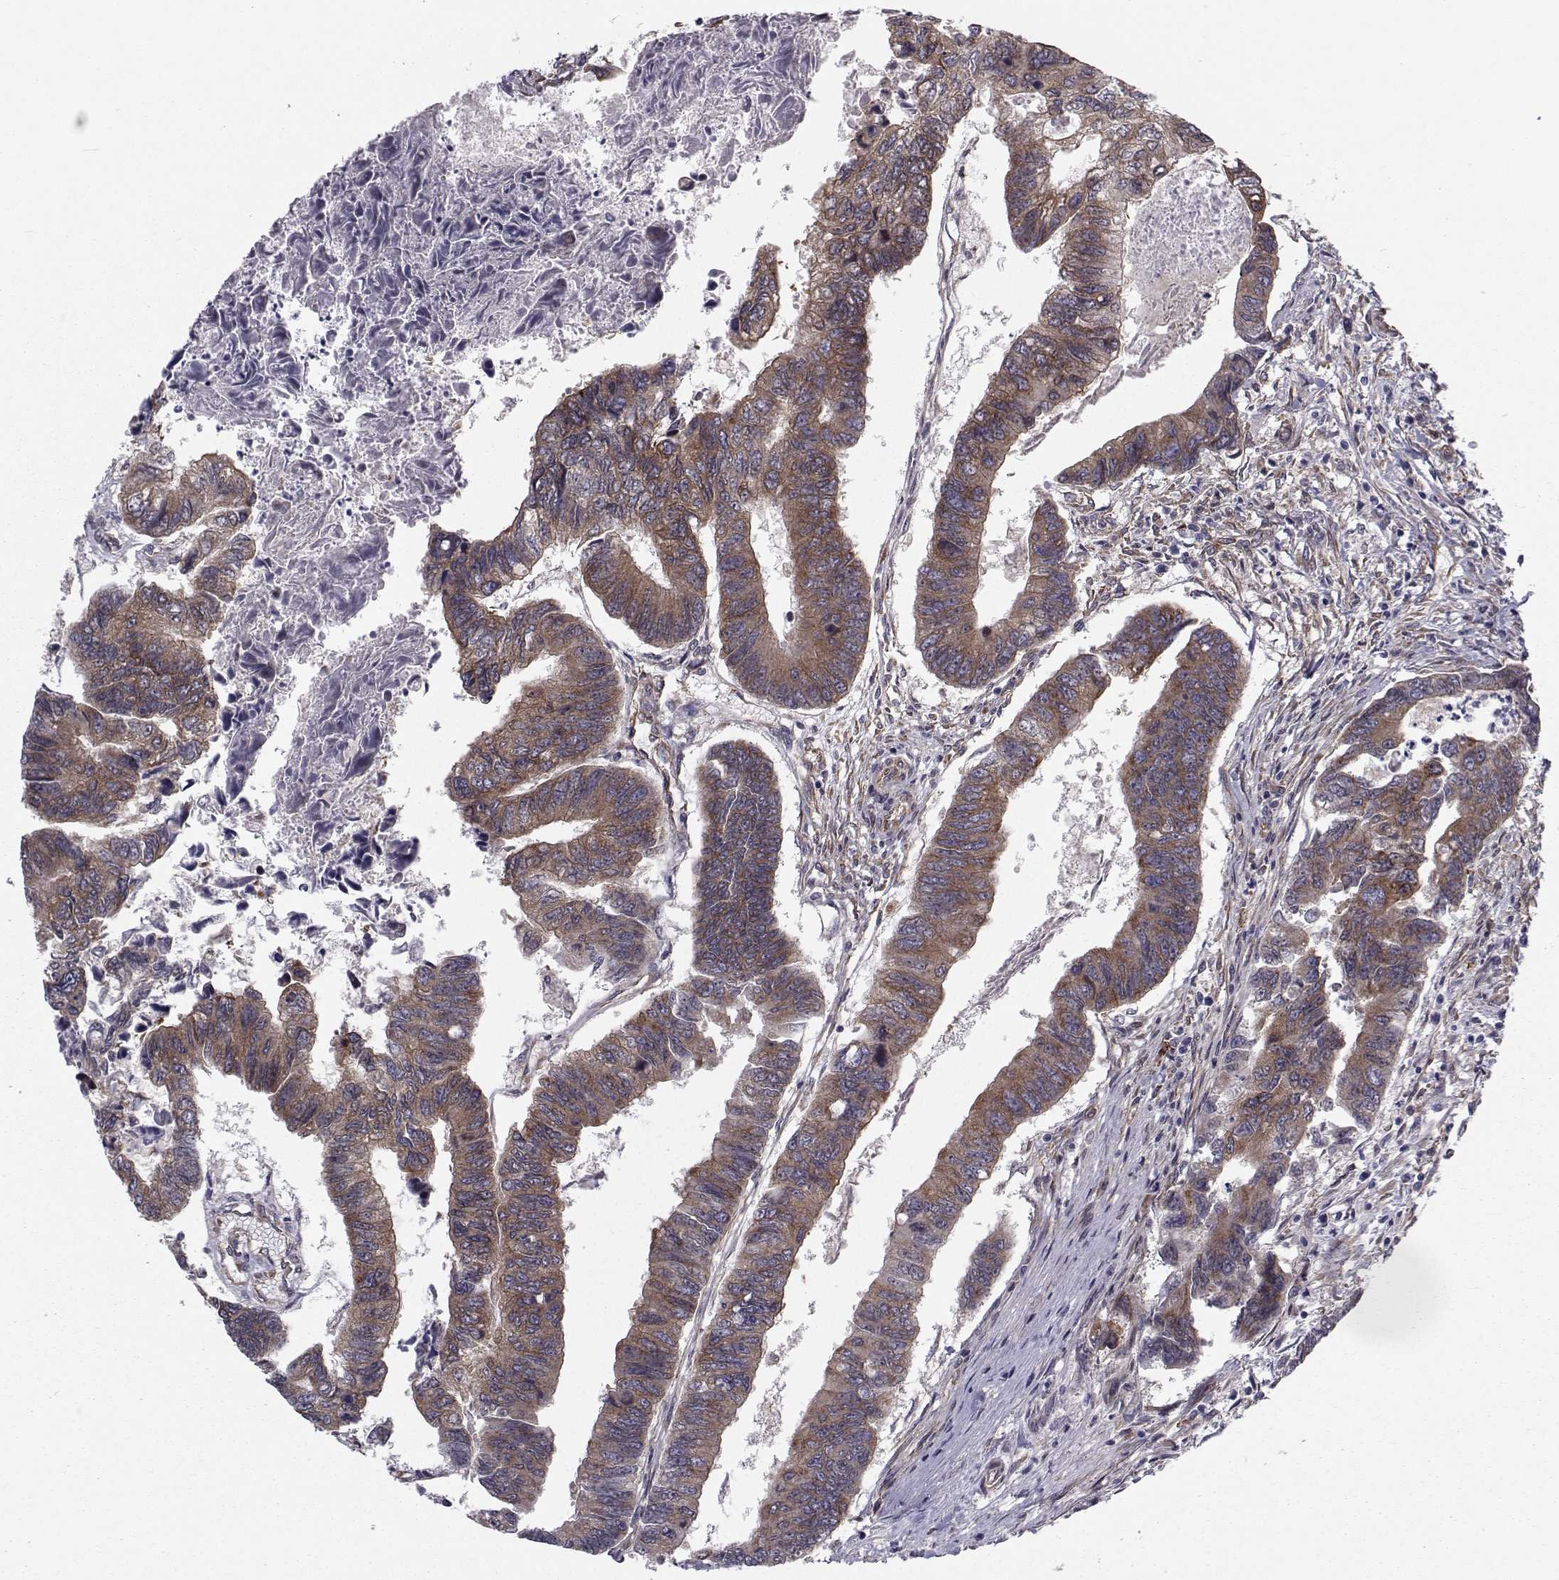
{"staining": {"intensity": "moderate", "quantity": "25%-75%", "location": "cytoplasmic/membranous"}, "tissue": "colorectal cancer", "cell_type": "Tumor cells", "image_type": "cancer", "snomed": [{"axis": "morphology", "description": "Adenocarcinoma, NOS"}, {"axis": "topography", "description": "Colon"}], "caption": "Moderate cytoplasmic/membranous staining for a protein is appreciated in about 25%-75% of tumor cells of colorectal cancer (adenocarcinoma) using IHC.", "gene": "TRIP10", "patient": {"sex": "female", "age": 65}}